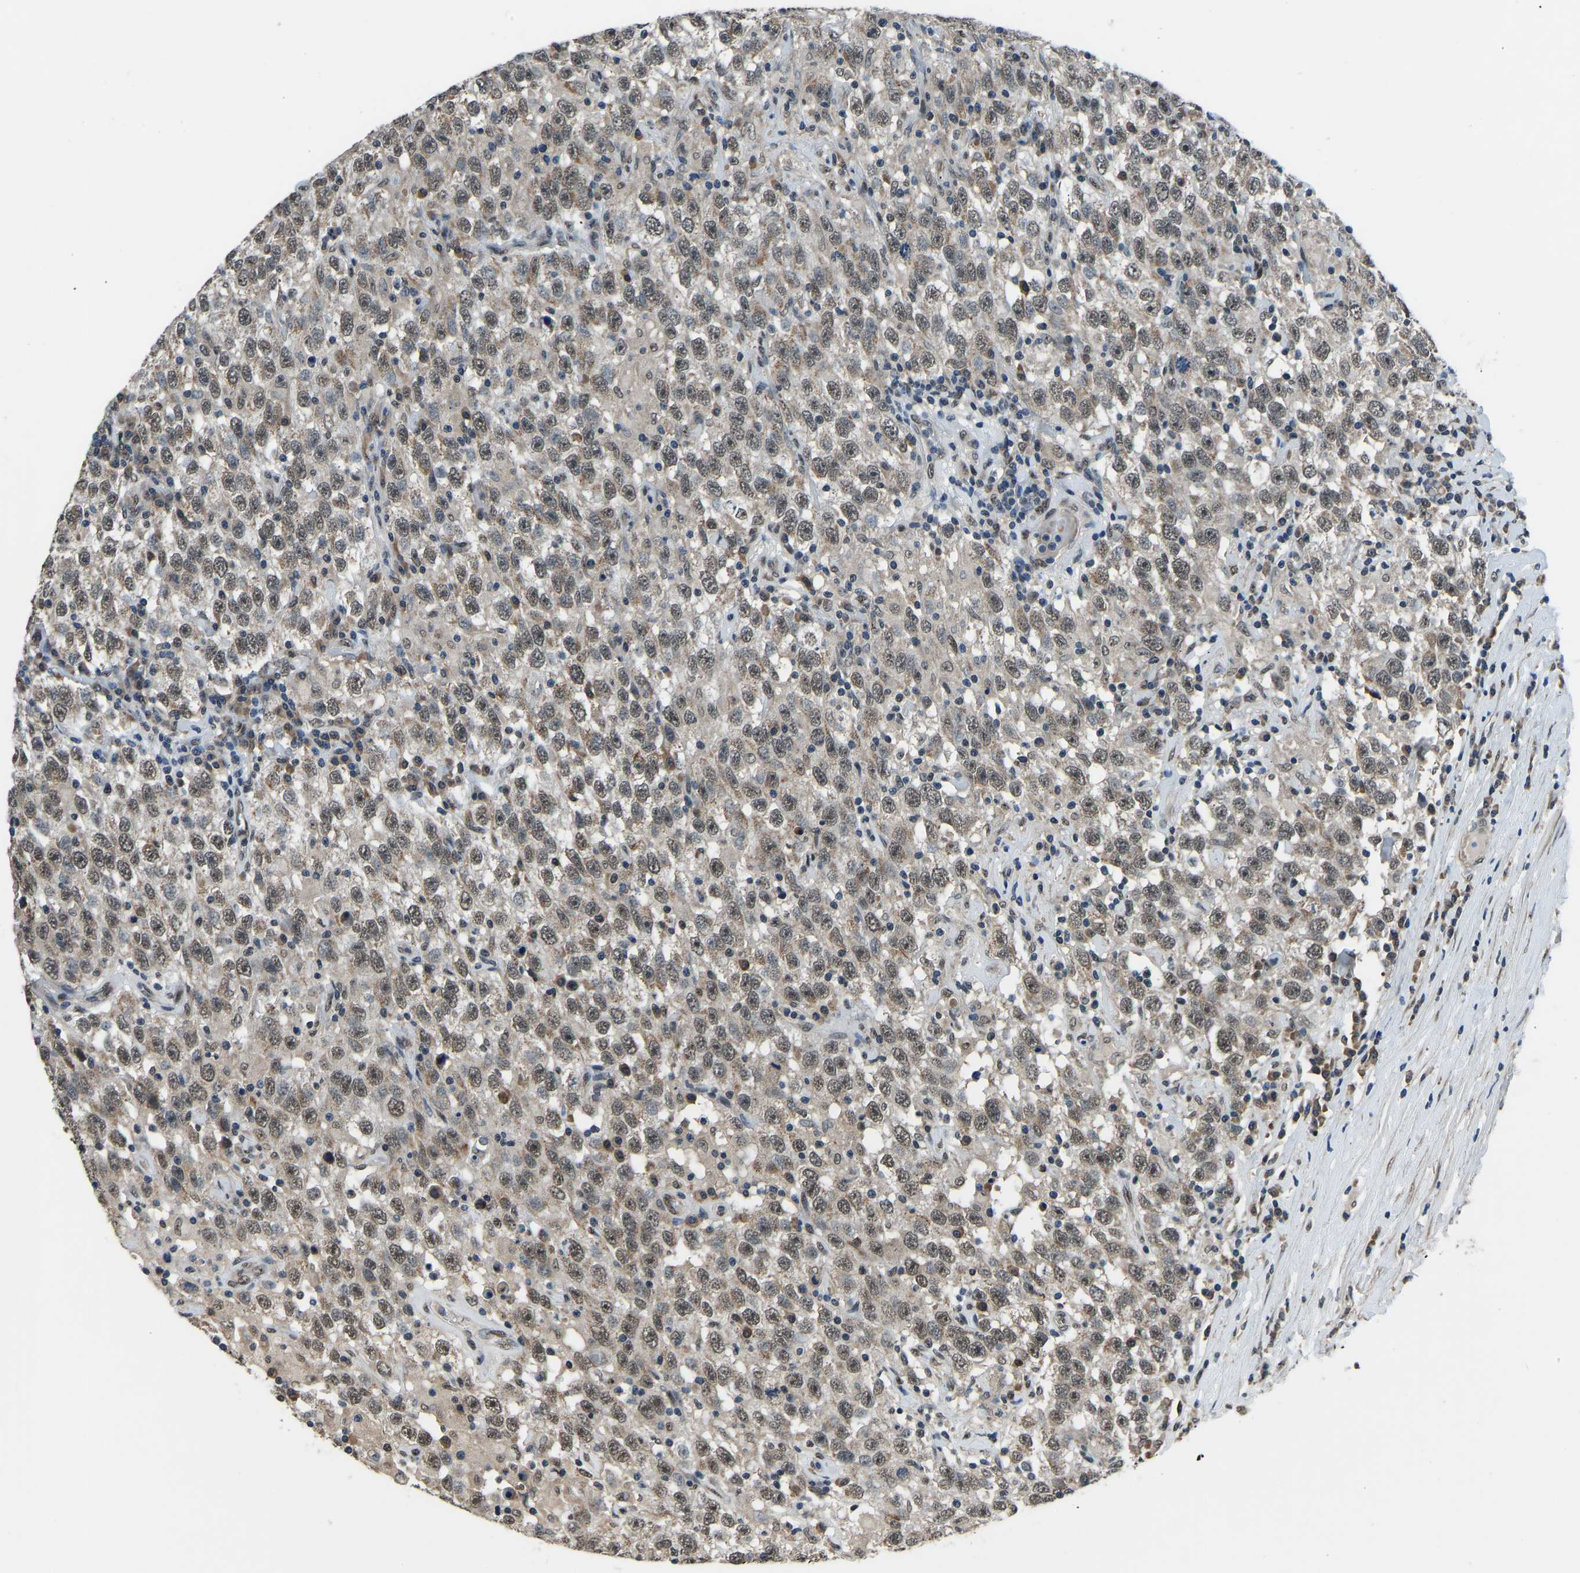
{"staining": {"intensity": "weak", "quantity": ">75%", "location": "nuclear"}, "tissue": "testis cancer", "cell_type": "Tumor cells", "image_type": "cancer", "snomed": [{"axis": "morphology", "description": "Seminoma, NOS"}, {"axis": "topography", "description": "Testis"}], "caption": "The image exhibits a brown stain indicating the presence of a protein in the nuclear of tumor cells in testis cancer.", "gene": "FOS", "patient": {"sex": "male", "age": 41}}